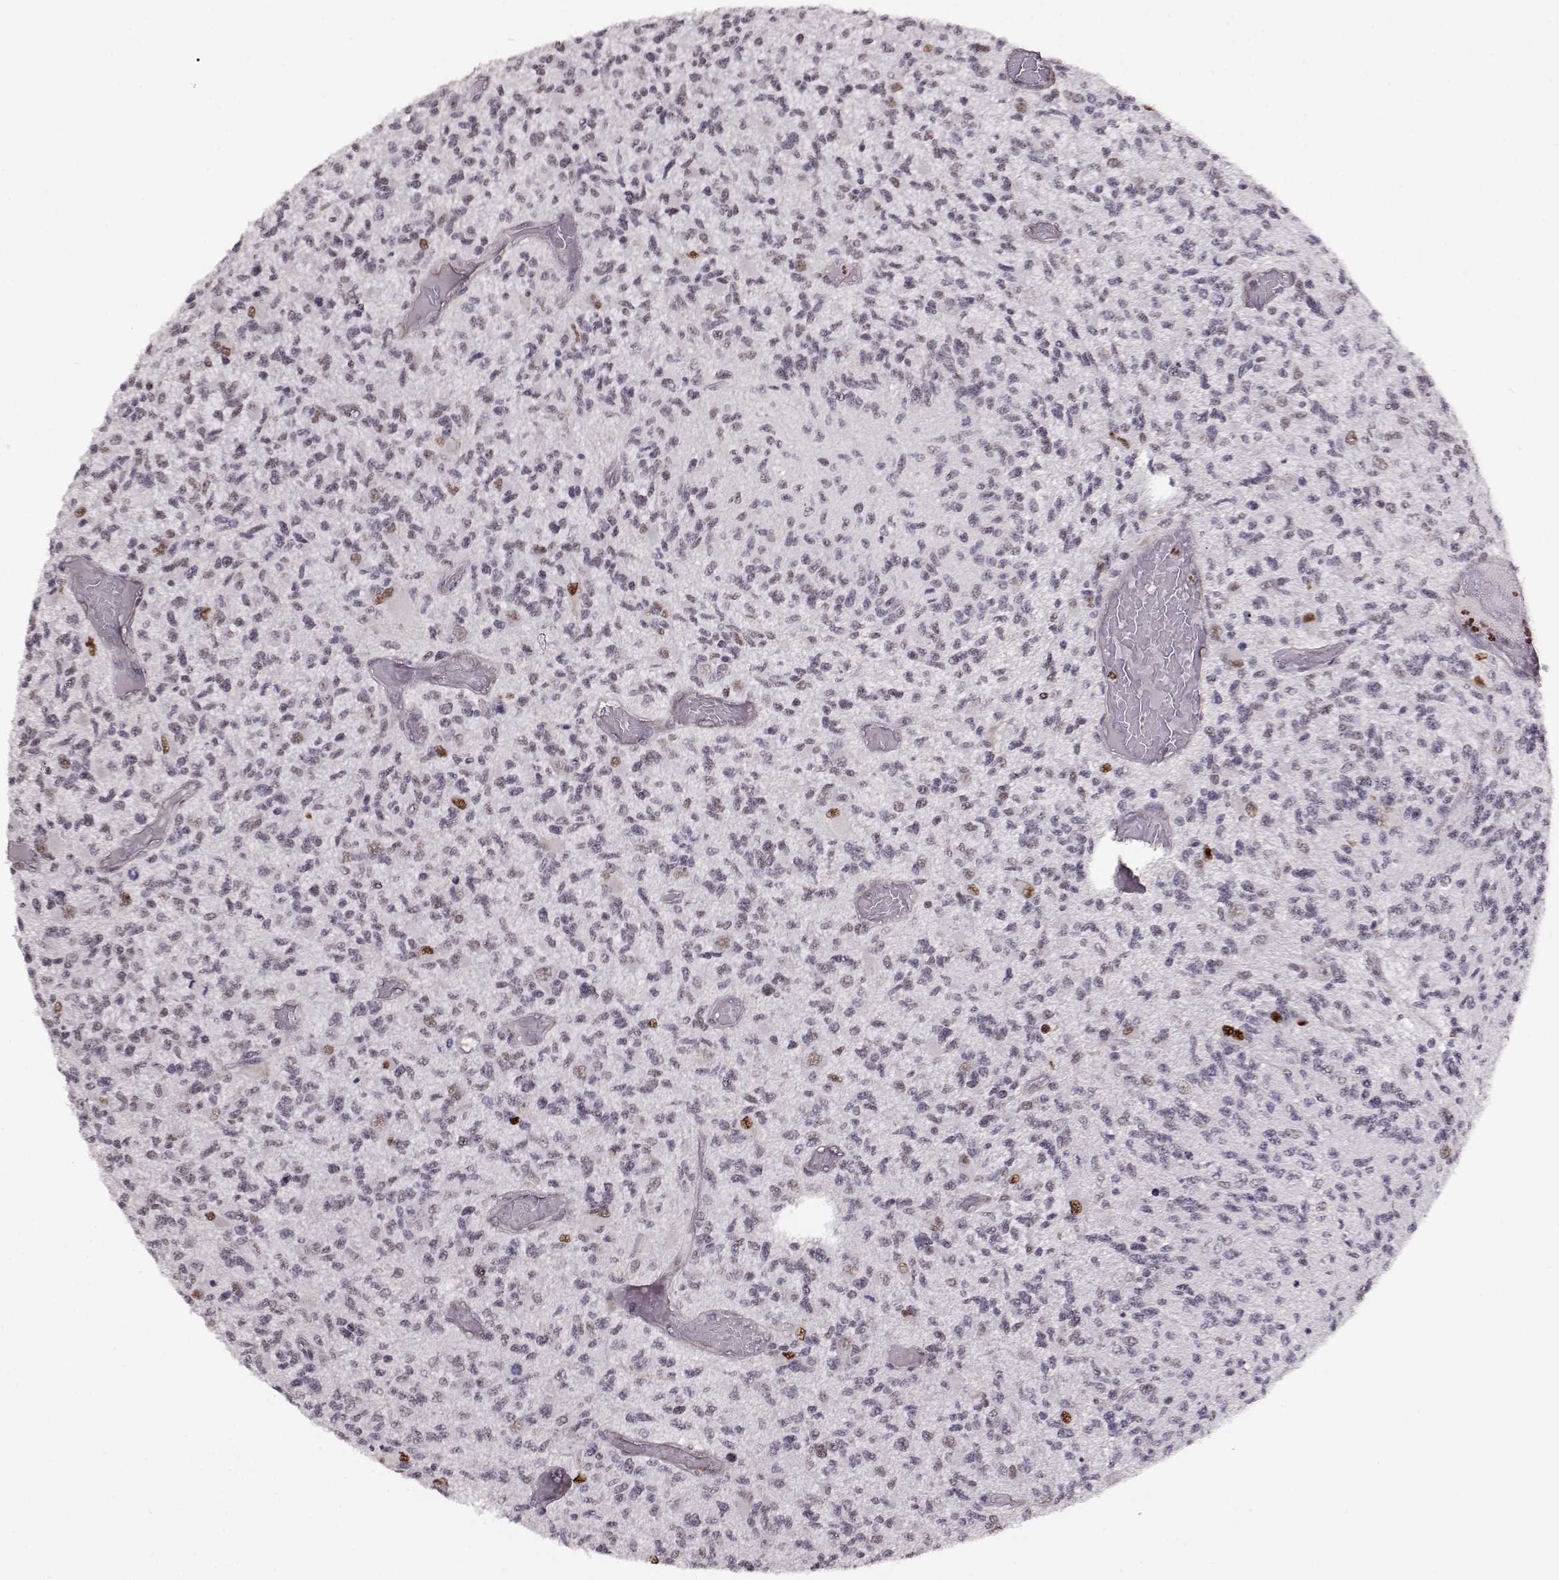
{"staining": {"intensity": "strong", "quantity": "<25%", "location": "nuclear"}, "tissue": "glioma", "cell_type": "Tumor cells", "image_type": "cancer", "snomed": [{"axis": "morphology", "description": "Glioma, malignant, High grade"}, {"axis": "topography", "description": "Brain"}], "caption": "Tumor cells demonstrate medium levels of strong nuclear staining in approximately <25% of cells in glioma. (Stains: DAB (3,3'-diaminobenzidine) in brown, nuclei in blue, Microscopy: brightfield microscopy at high magnification).", "gene": "KLF6", "patient": {"sex": "female", "age": 63}}